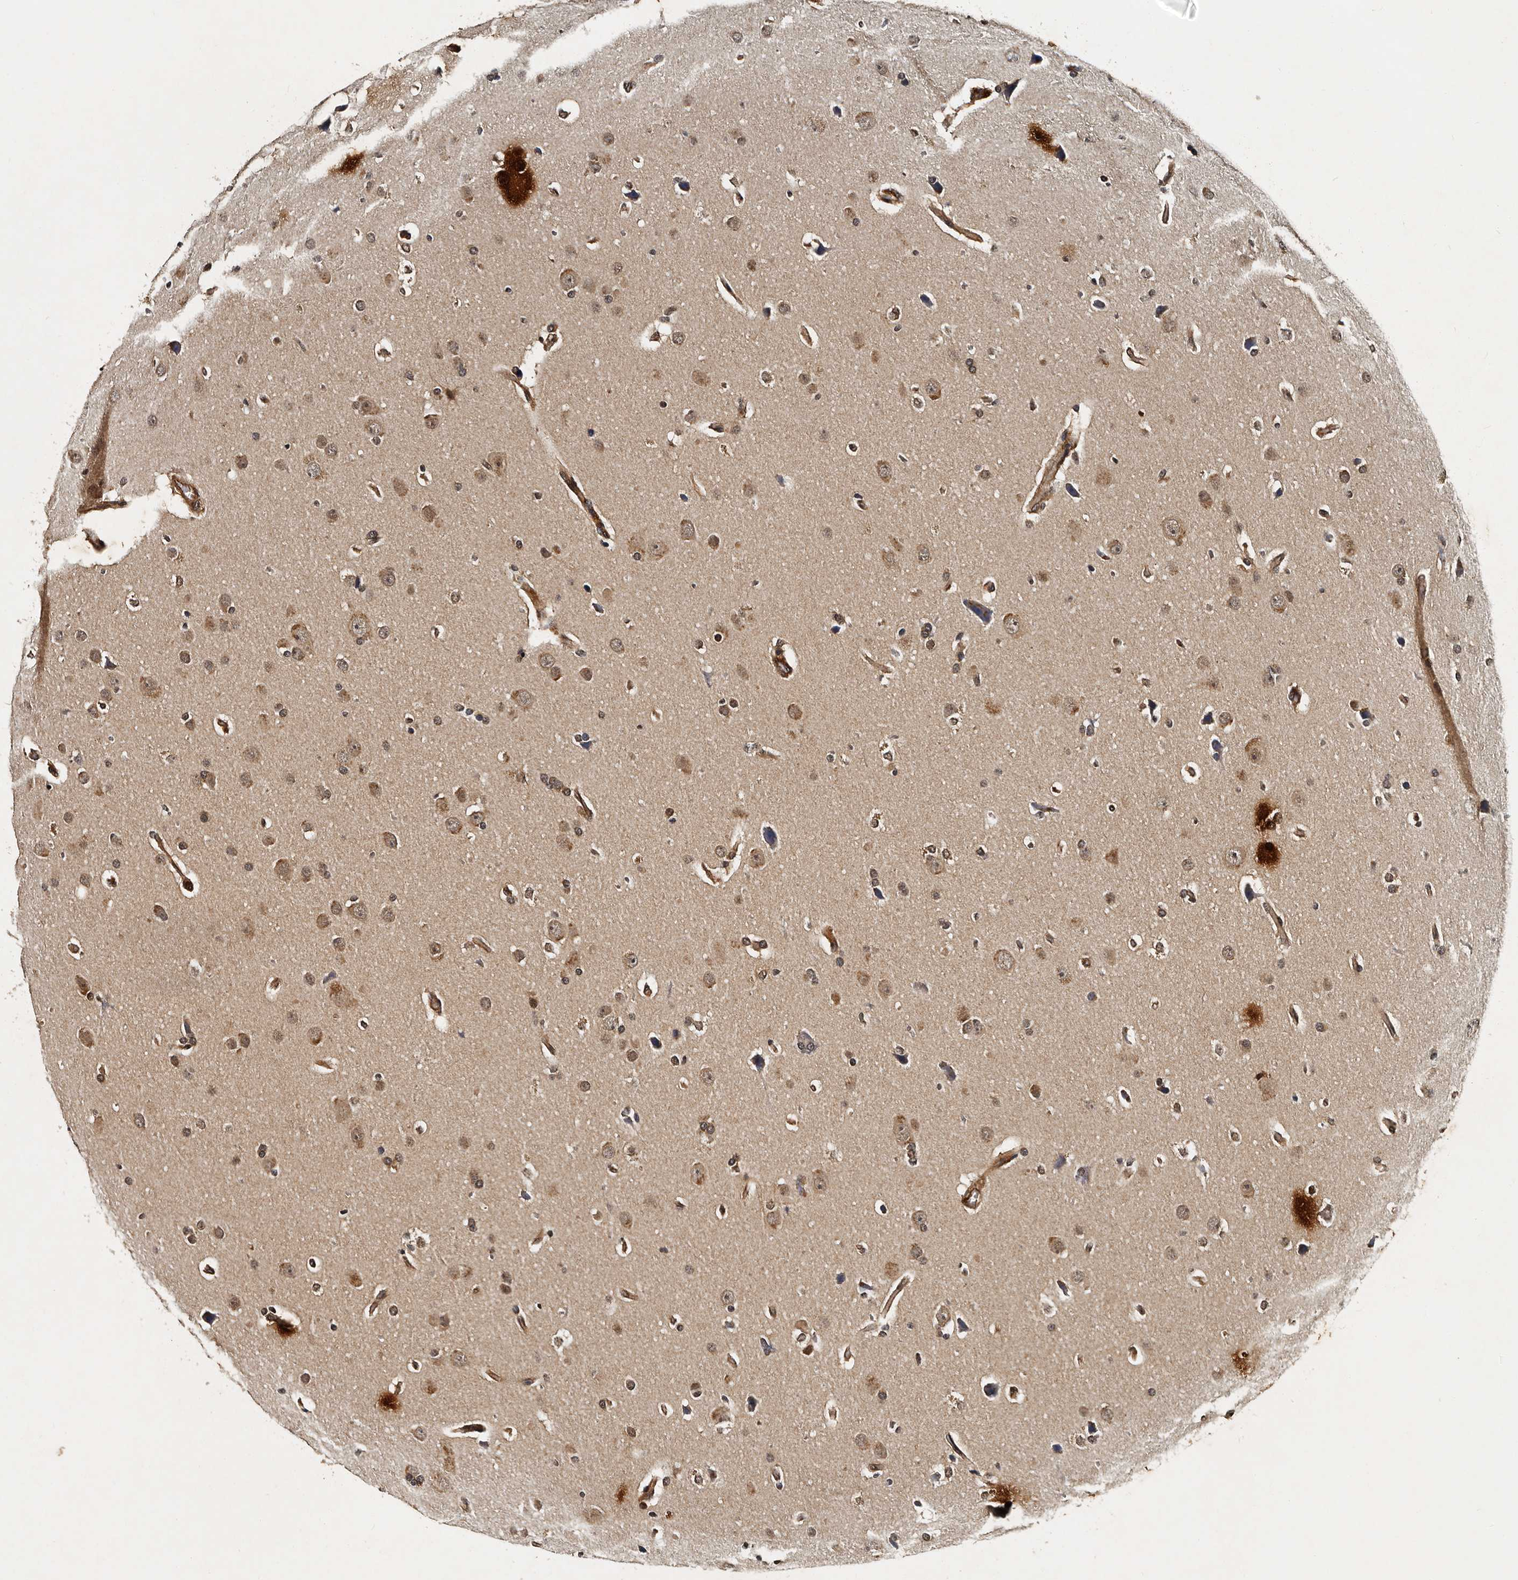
{"staining": {"intensity": "moderate", "quantity": ">75%", "location": "cytoplasmic/membranous,nuclear"}, "tissue": "glioma", "cell_type": "Tumor cells", "image_type": "cancer", "snomed": [{"axis": "morphology", "description": "Glioma, malignant, Low grade"}, {"axis": "topography", "description": "Brain"}], "caption": "Approximately >75% of tumor cells in glioma exhibit moderate cytoplasmic/membranous and nuclear protein staining as visualized by brown immunohistochemical staining.", "gene": "CPNE3", "patient": {"sex": "female", "age": 37}}